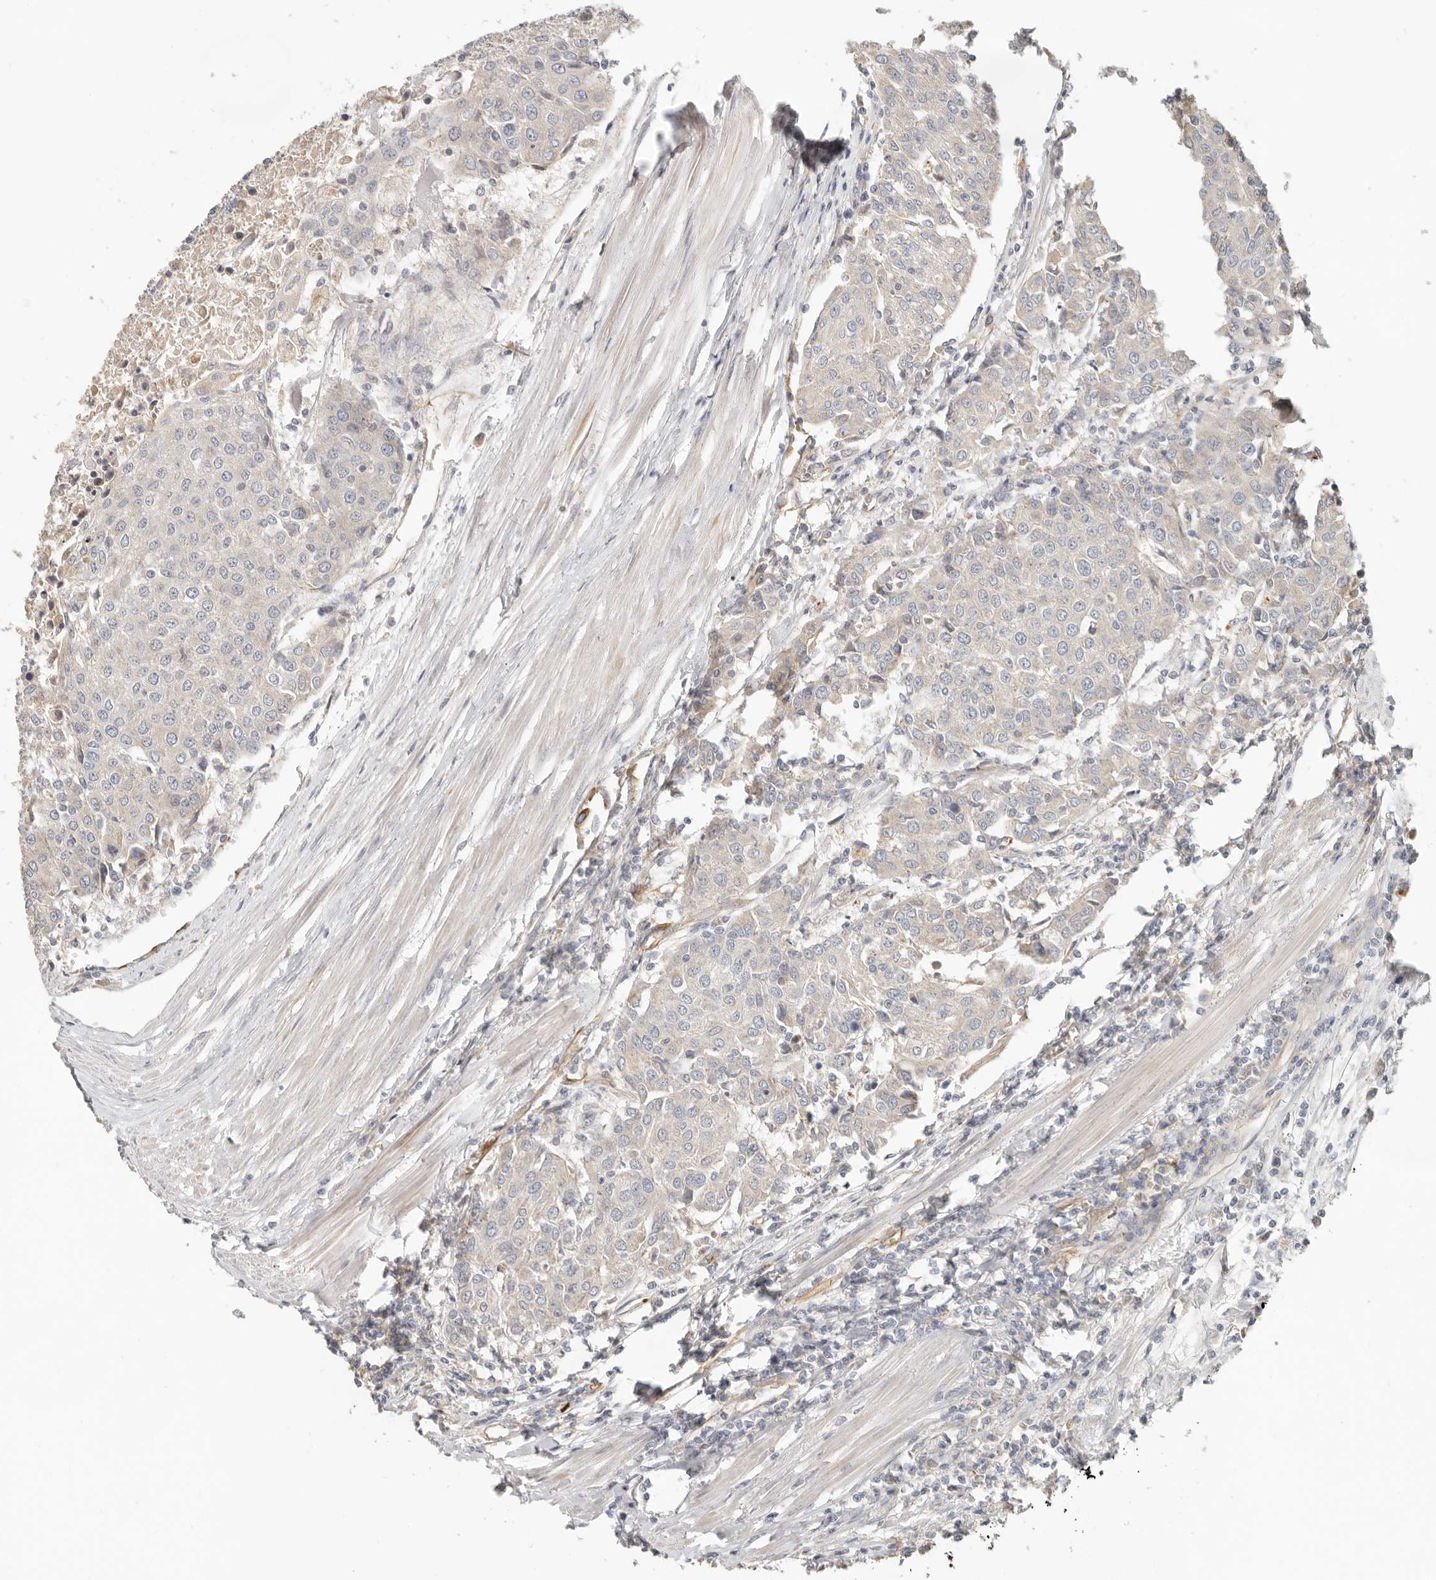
{"staining": {"intensity": "negative", "quantity": "none", "location": "none"}, "tissue": "urothelial cancer", "cell_type": "Tumor cells", "image_type": "cancer", "snomed": [{"axis": "morphology", "description": "Urothelial carcinoma, High grade"}, {"axis": "topography", "description": "Urinary bladder"}], "caption": "Protein analysis of high-grade urothelial carcinoma exhibits no significant positivity in tumor cells. (DAB immunohistochemistry visualized using brightfield microscopy, high magnification).", "gene": "SPRING1", "patient": {"sex": "female", "age": 85}}